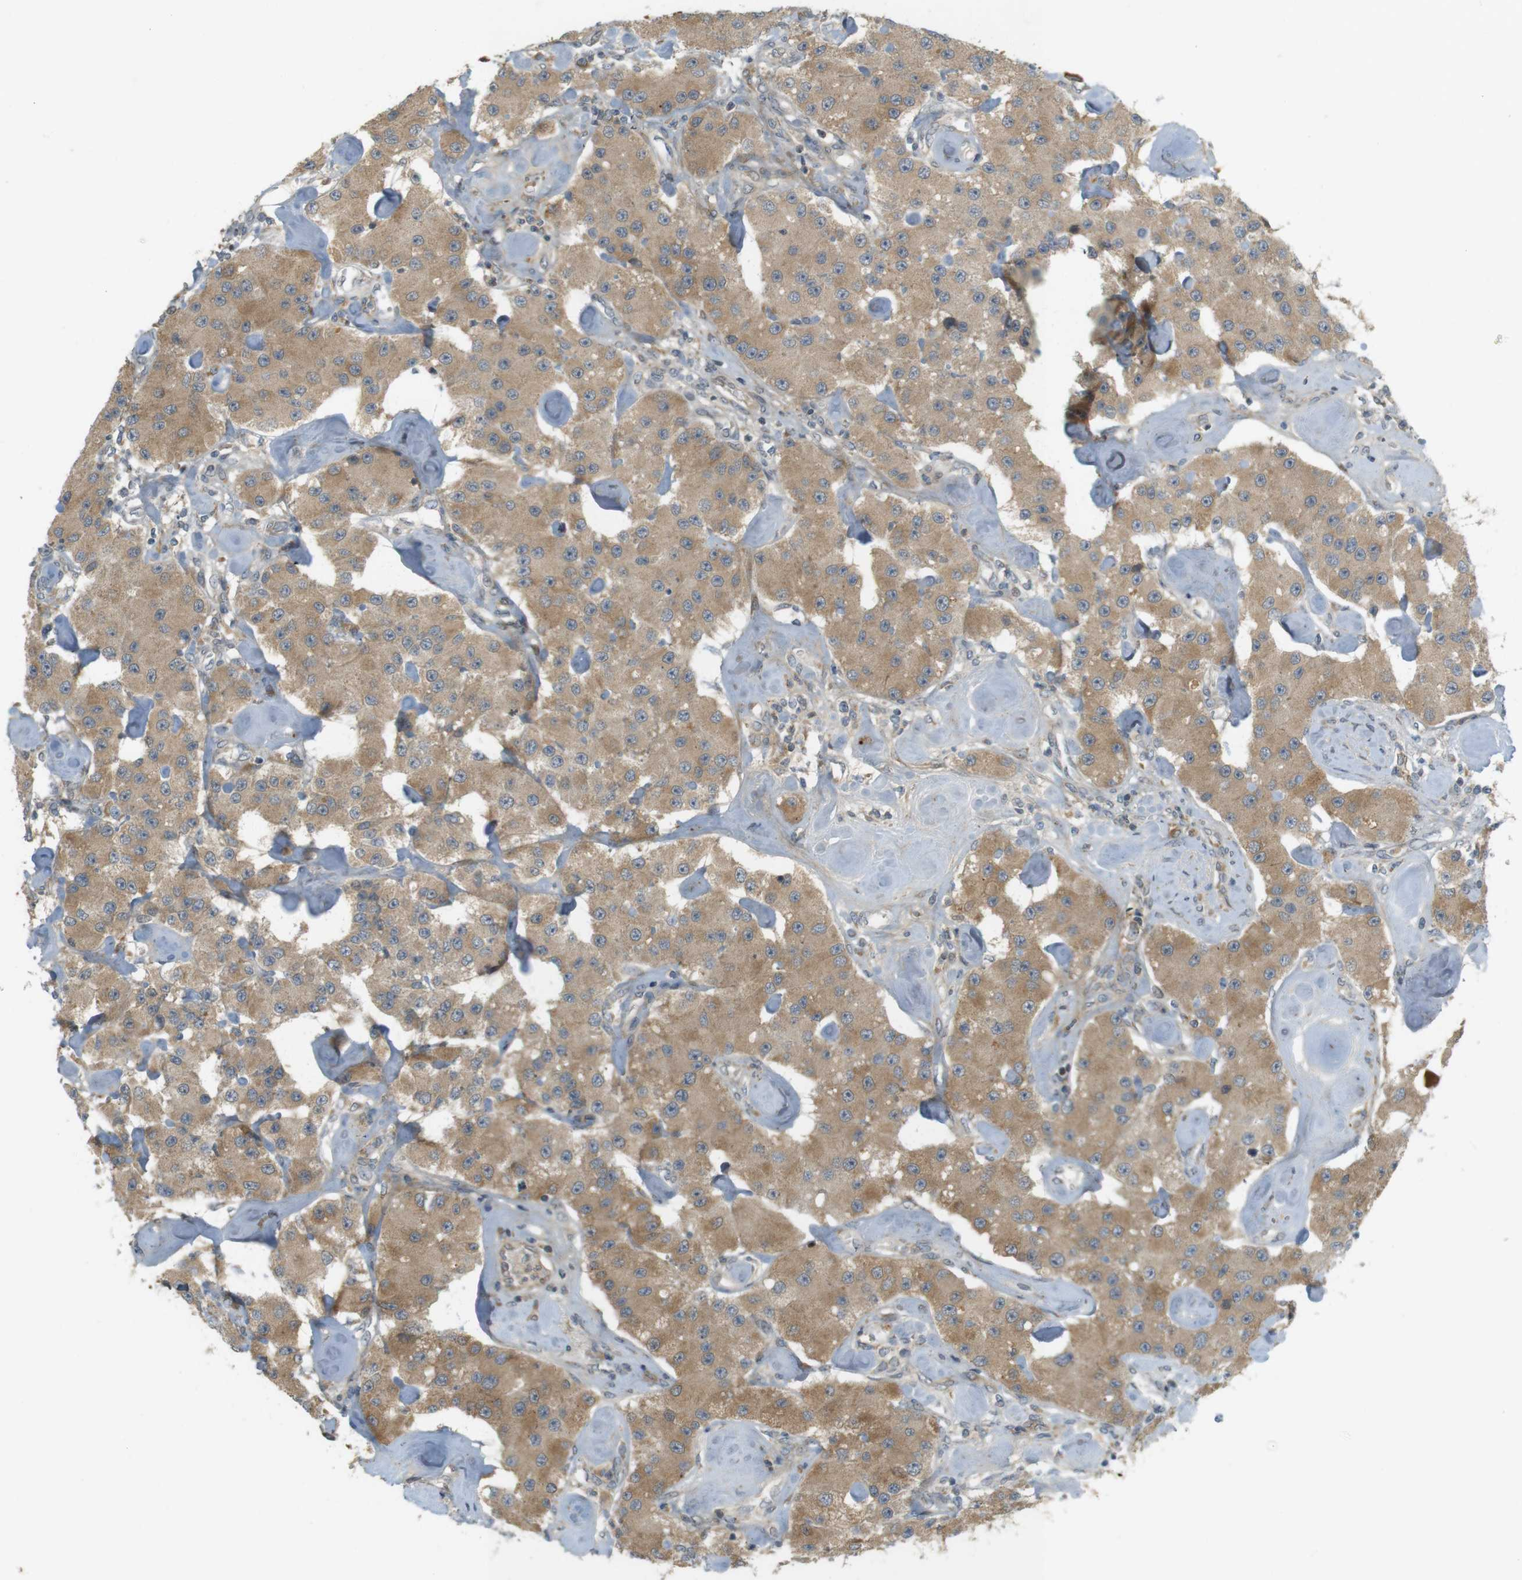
{"staining": {"intensity": "moderate", "quantity": ">75%", "location": "cytoplasmic/membranous"}, "tissue": "carcinoid", "cell_type": "Tumor cells", "image_type": "cancer", "snomed": [{"axis": "morphology", "description": "Carcinoid, malignant, NOS"}, {"axis": "topography", "description": "Pancreas"}], "caption": "Carcinoid (malignant) stained with DAB (3,3'-diaminobenzidine) immunohistochemistry reveals medium levels of moderate cytoplasmic/membranous positivity in about >75% of tumor cells. (DAB (3,3'-diaminobenzidine) IHC, brown staining for protein, blue staining for nuclei).", "gene": "CLRN3", "patient": {"sex": "male", "age": 41}}